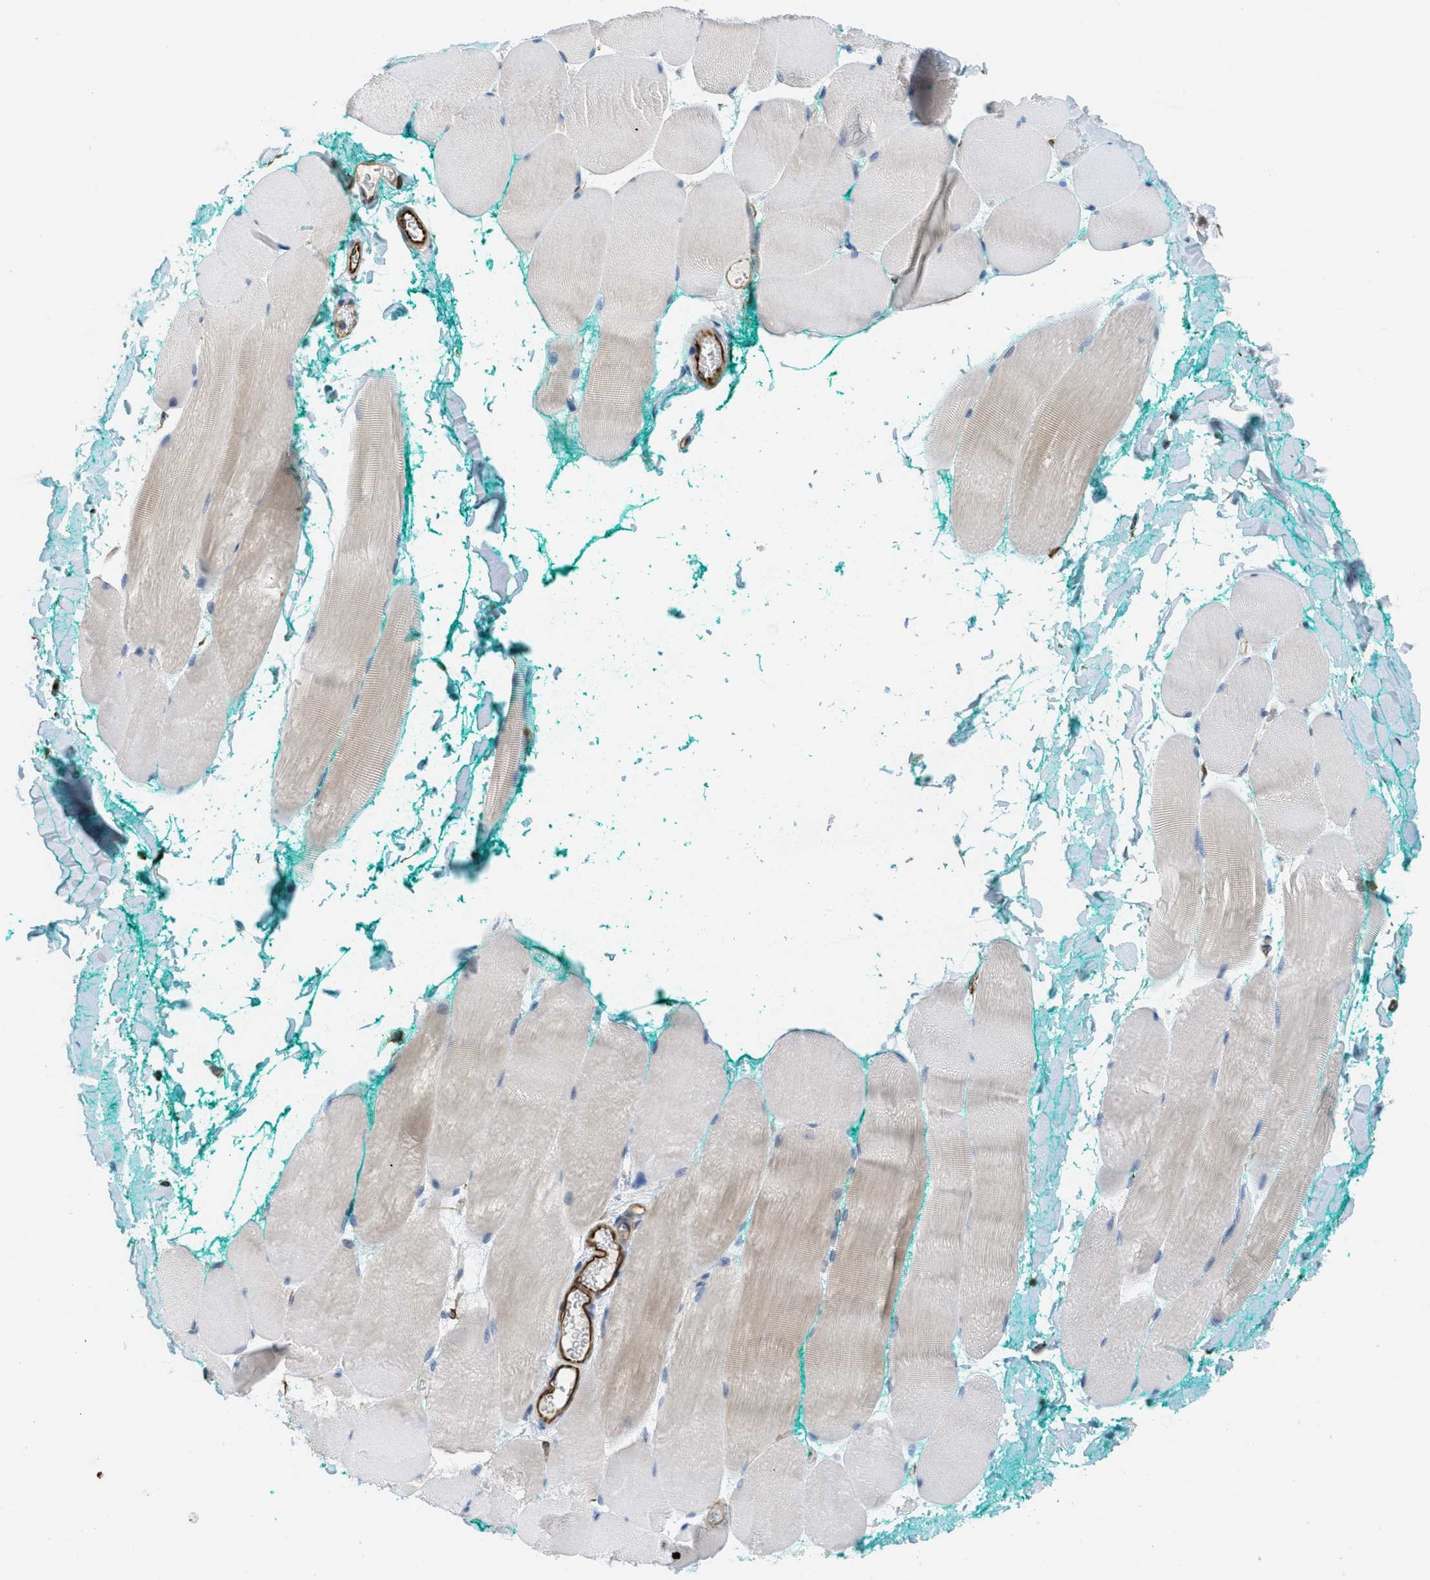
{"staining": {"intensity": "negative", "quantity": "none", "location": "none"}, "tissue": "skeletal muscle", "cell_type": "Myocytes", "image_type": "normal", "snomed": [{"axis": "morphology", "description": "Normal tissue, NOS"}, {"axis": "morphology", "description": "Squamous cell carcinoma, NOS"}, {"axis": "topography", "description": "Skeletal muscle"}], "caption": "High power microscopy image of an immunohistochemistry image of unremarkable skeletal muscle, revealing no significant expression in myocytes. Brightfield microscopy of immunohistochemistry stained with DAB (brown) and hematoxylin (blue), captured at high magnification.", "gene": "BTN3A1", "patient": {"sex": "male", "age": 51}}